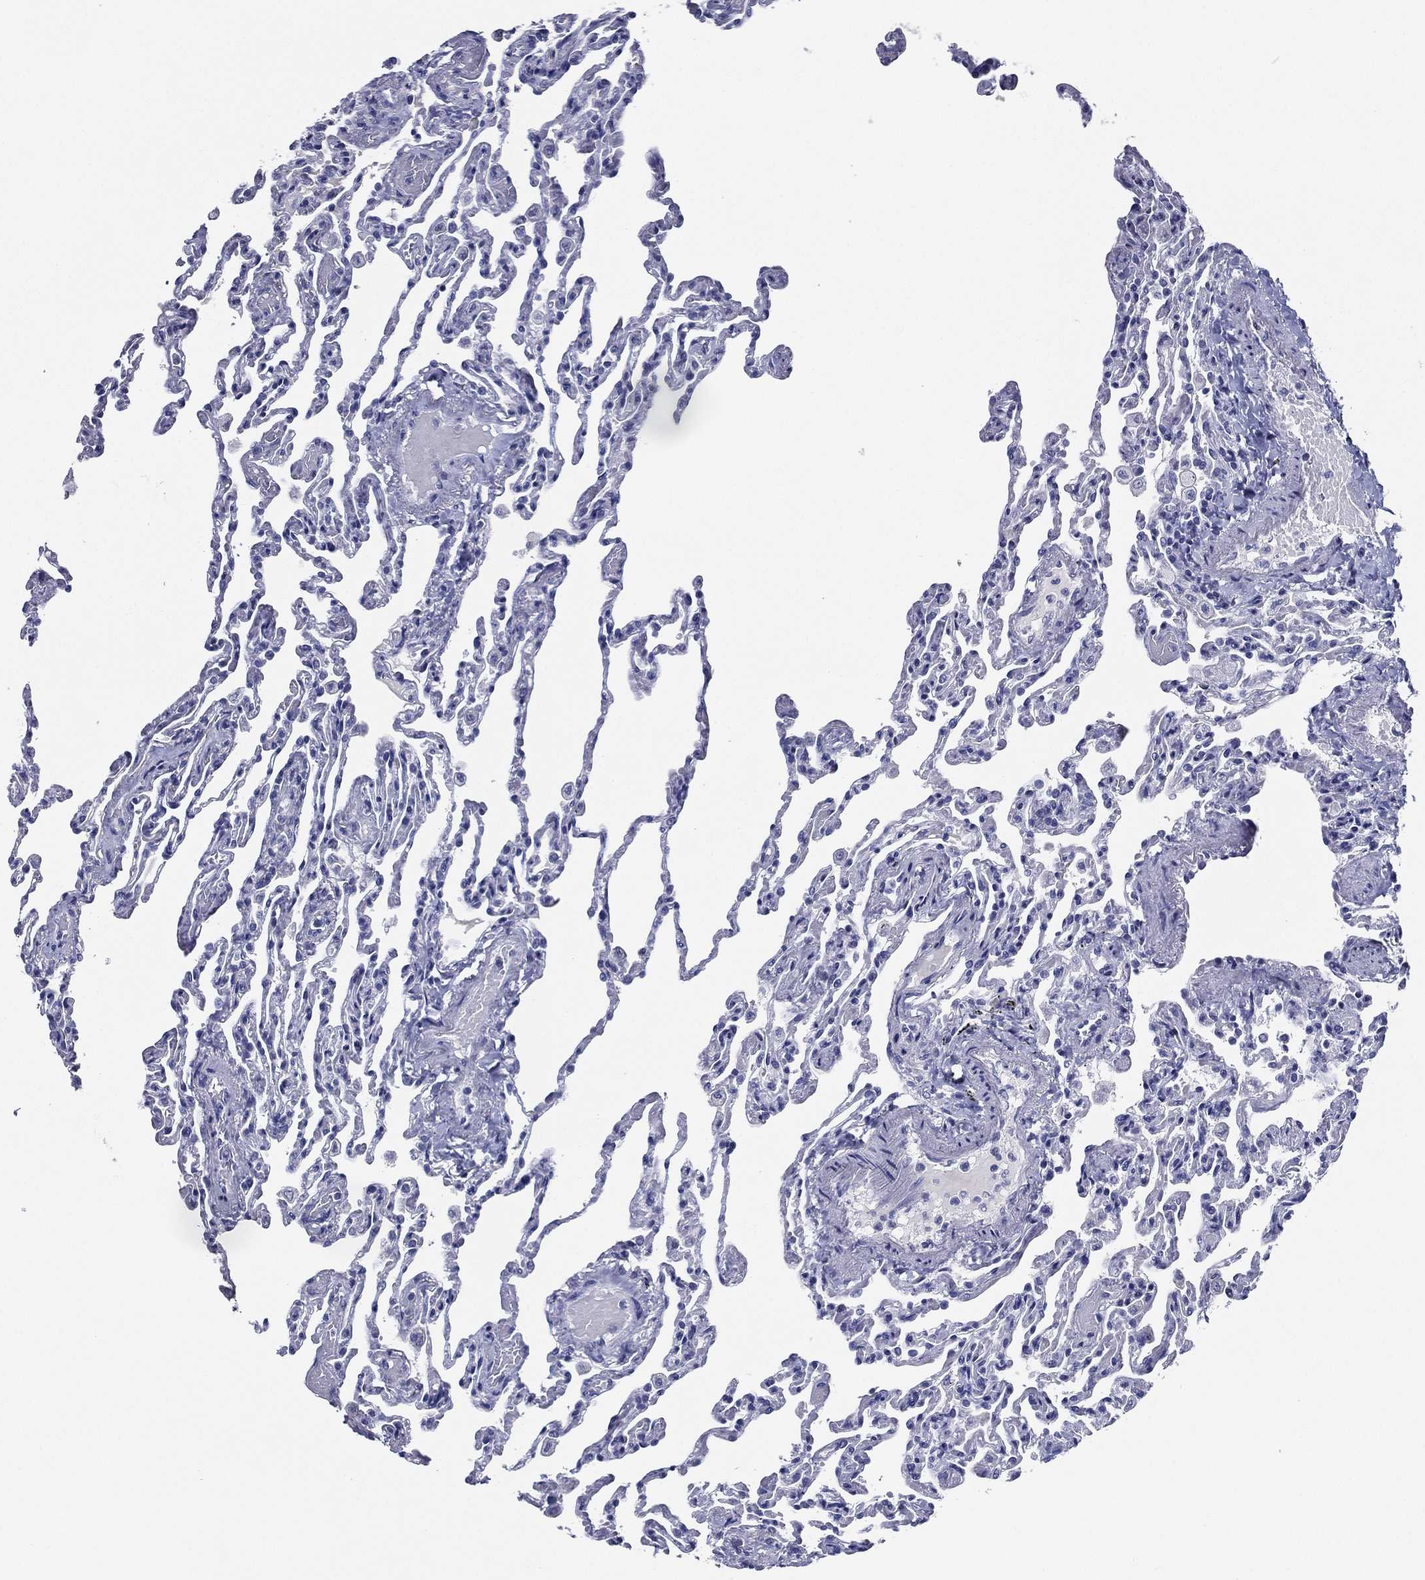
{"staining": {"intensity": "negative", "quantity": "none", "location": "none"}, "tissue": "lung", "cell_type": "Alveolar cells", "image_type": "normal", "snomed": [{"axis": "morphology", "description": "Normal tissue, NOS"}, {"axis": "topography", "description": "Lung"}], "caption": "A high-resolution photomicrograph shows immunohistochemistry staining of benign lung, which displays no significant expression in alveolar cells.", "gene": "TFAP2A", "patient": {"sex": "female", "age": 43}}